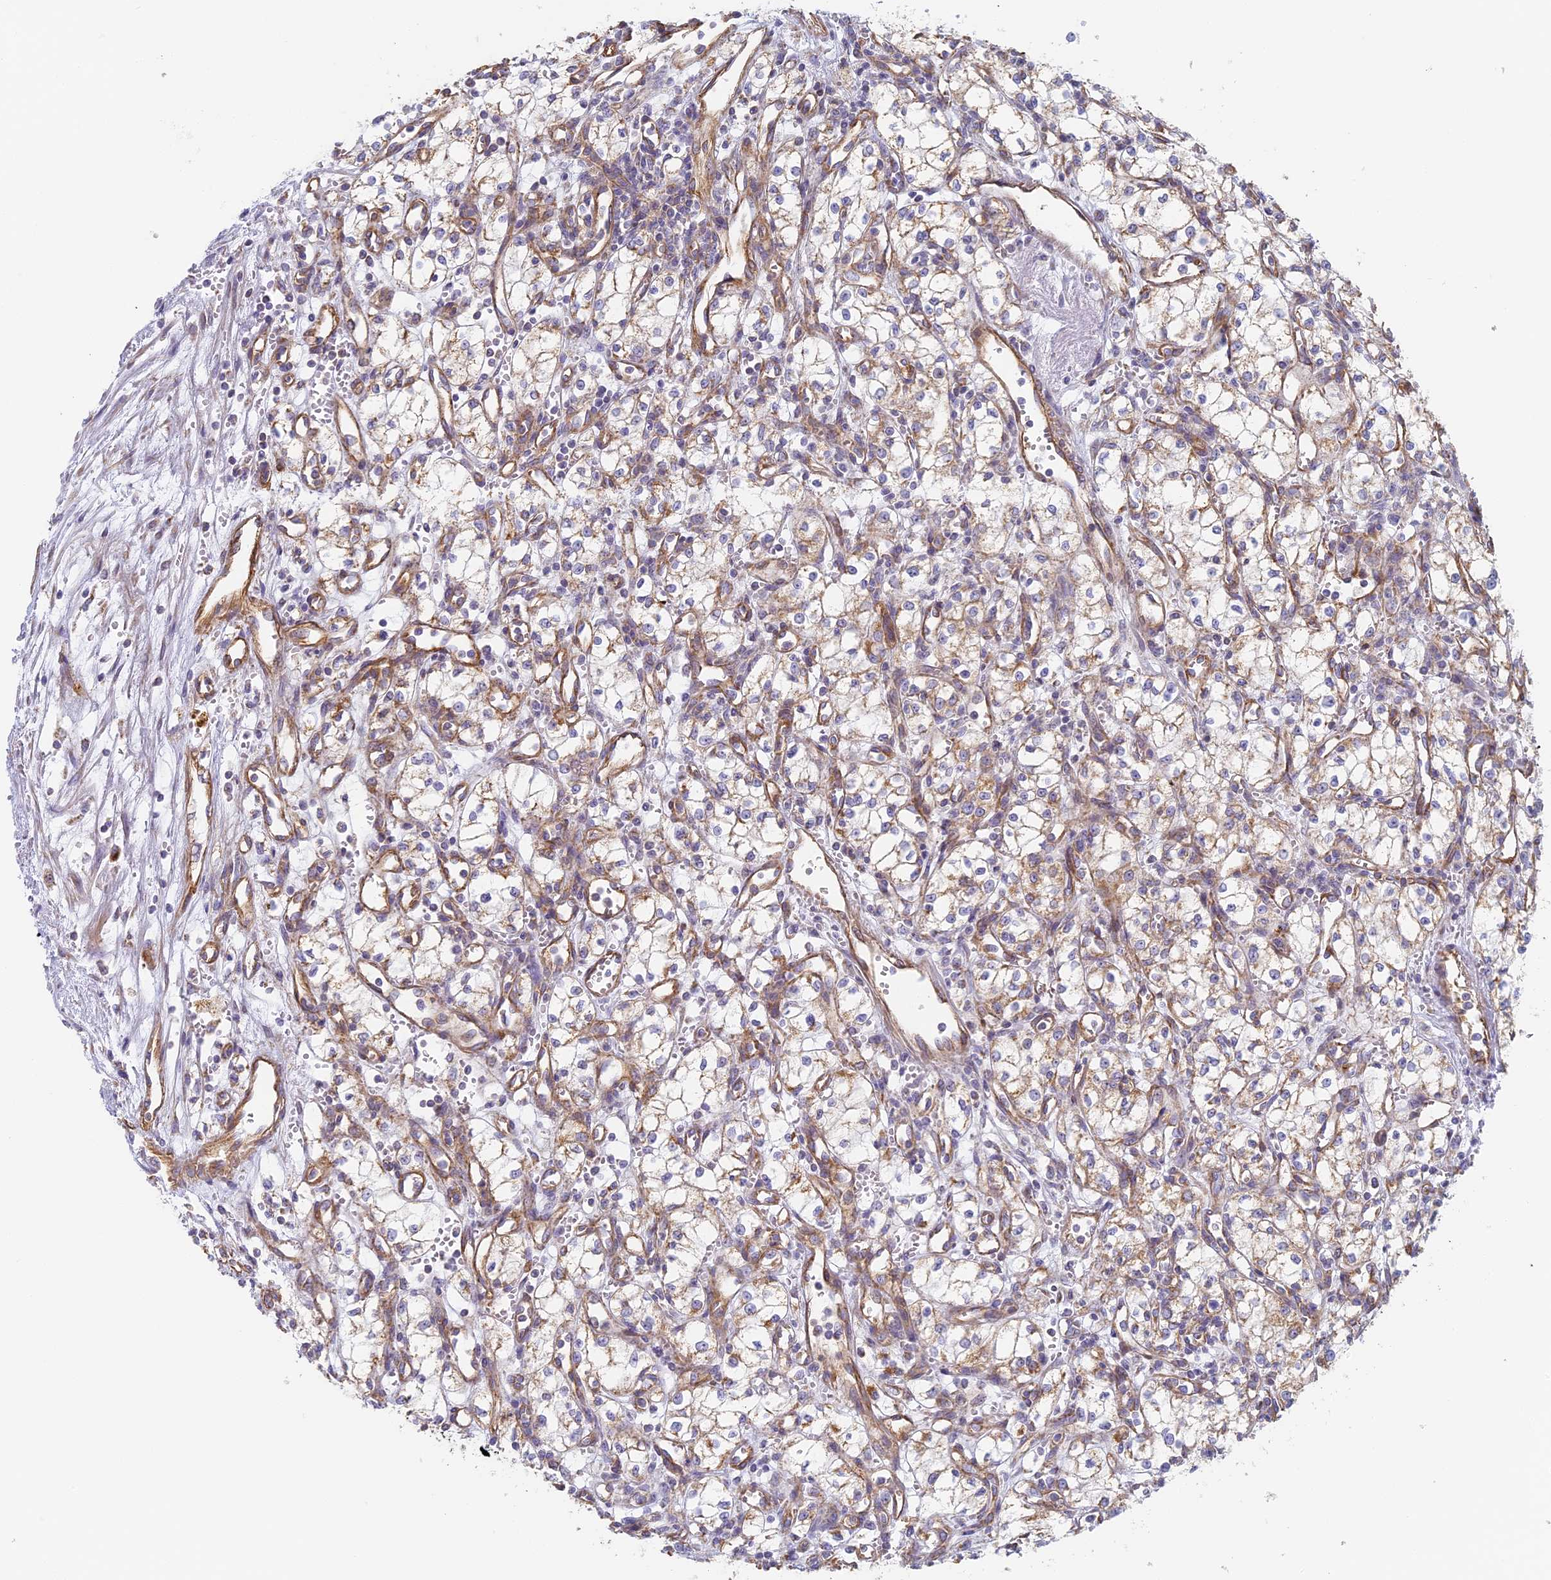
{"staining": {"intensity": "negative", "quantity": "none", "location": "none"}, "tissue": "renal cancer", "cell_type": "Tumor cells", "image_type": "cancer", "snomed": [{"axis": "morphology", "description": "Adenocarcinoma, NOS"}, {"axis": "topography", "description": "Kidney"}], "caption": "The photomicrograph reveals no staining of tumor cells in adenocarcinoma (renal).", "gene": "DDA1", "patient": {"sex": "male", "age": 59}}